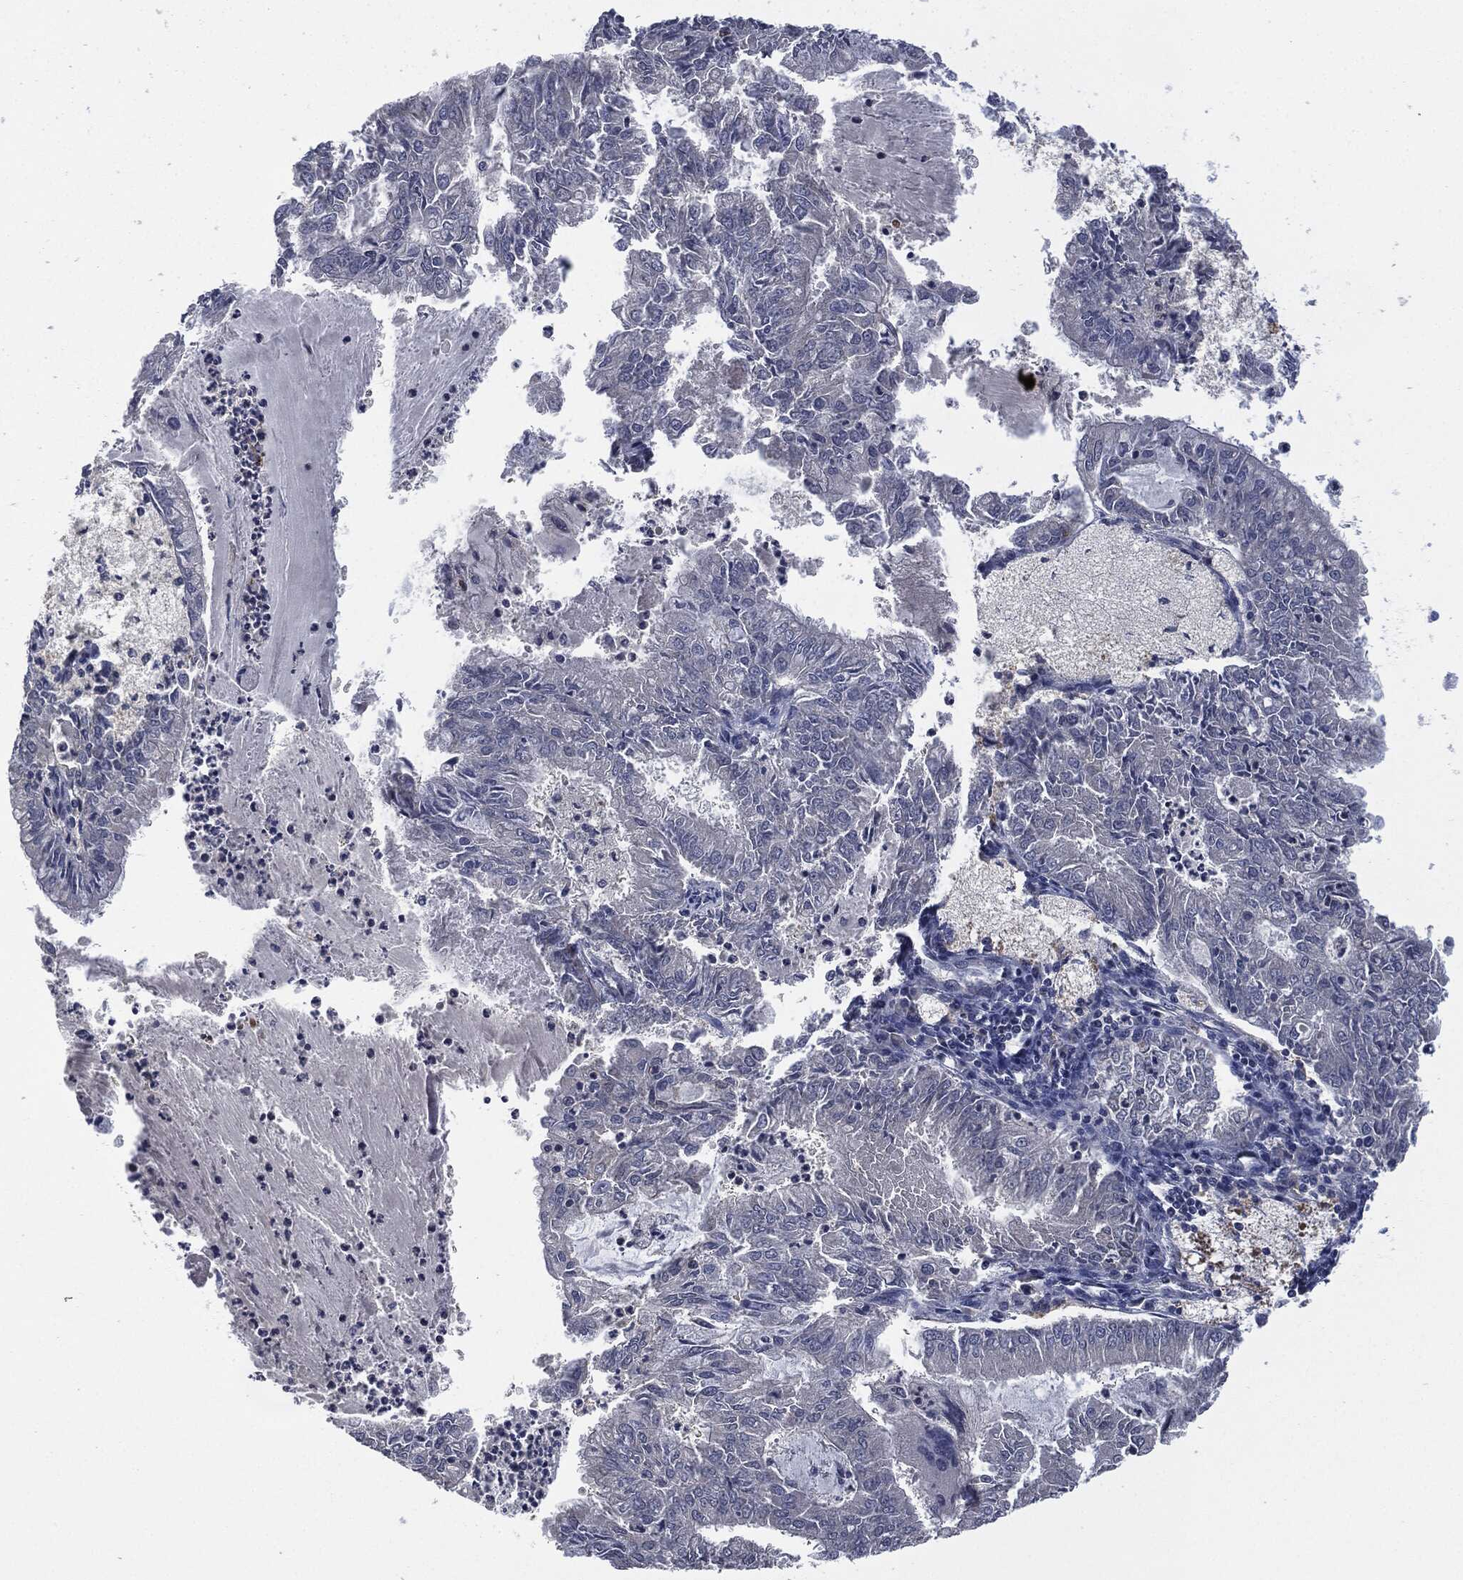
{"staining": {"intensity": "negative", "quantity": "none", "location": "none"}, "tissue": "endometrial cancer", "cell_type": "Tumor cells", "image_type": "cancer", "snomed": [{"axis": "morphology", "description": "Adenocarcinoma, NOS"}, {"axis": "topography", "description": "Endometrium"}], "caption": "Protein analysis of endometrial adenocarcinoma demonstrates no significant expression in tumor cells.", "gene": "IL1RN", "patient": {"sex": "female", "age": 57}}